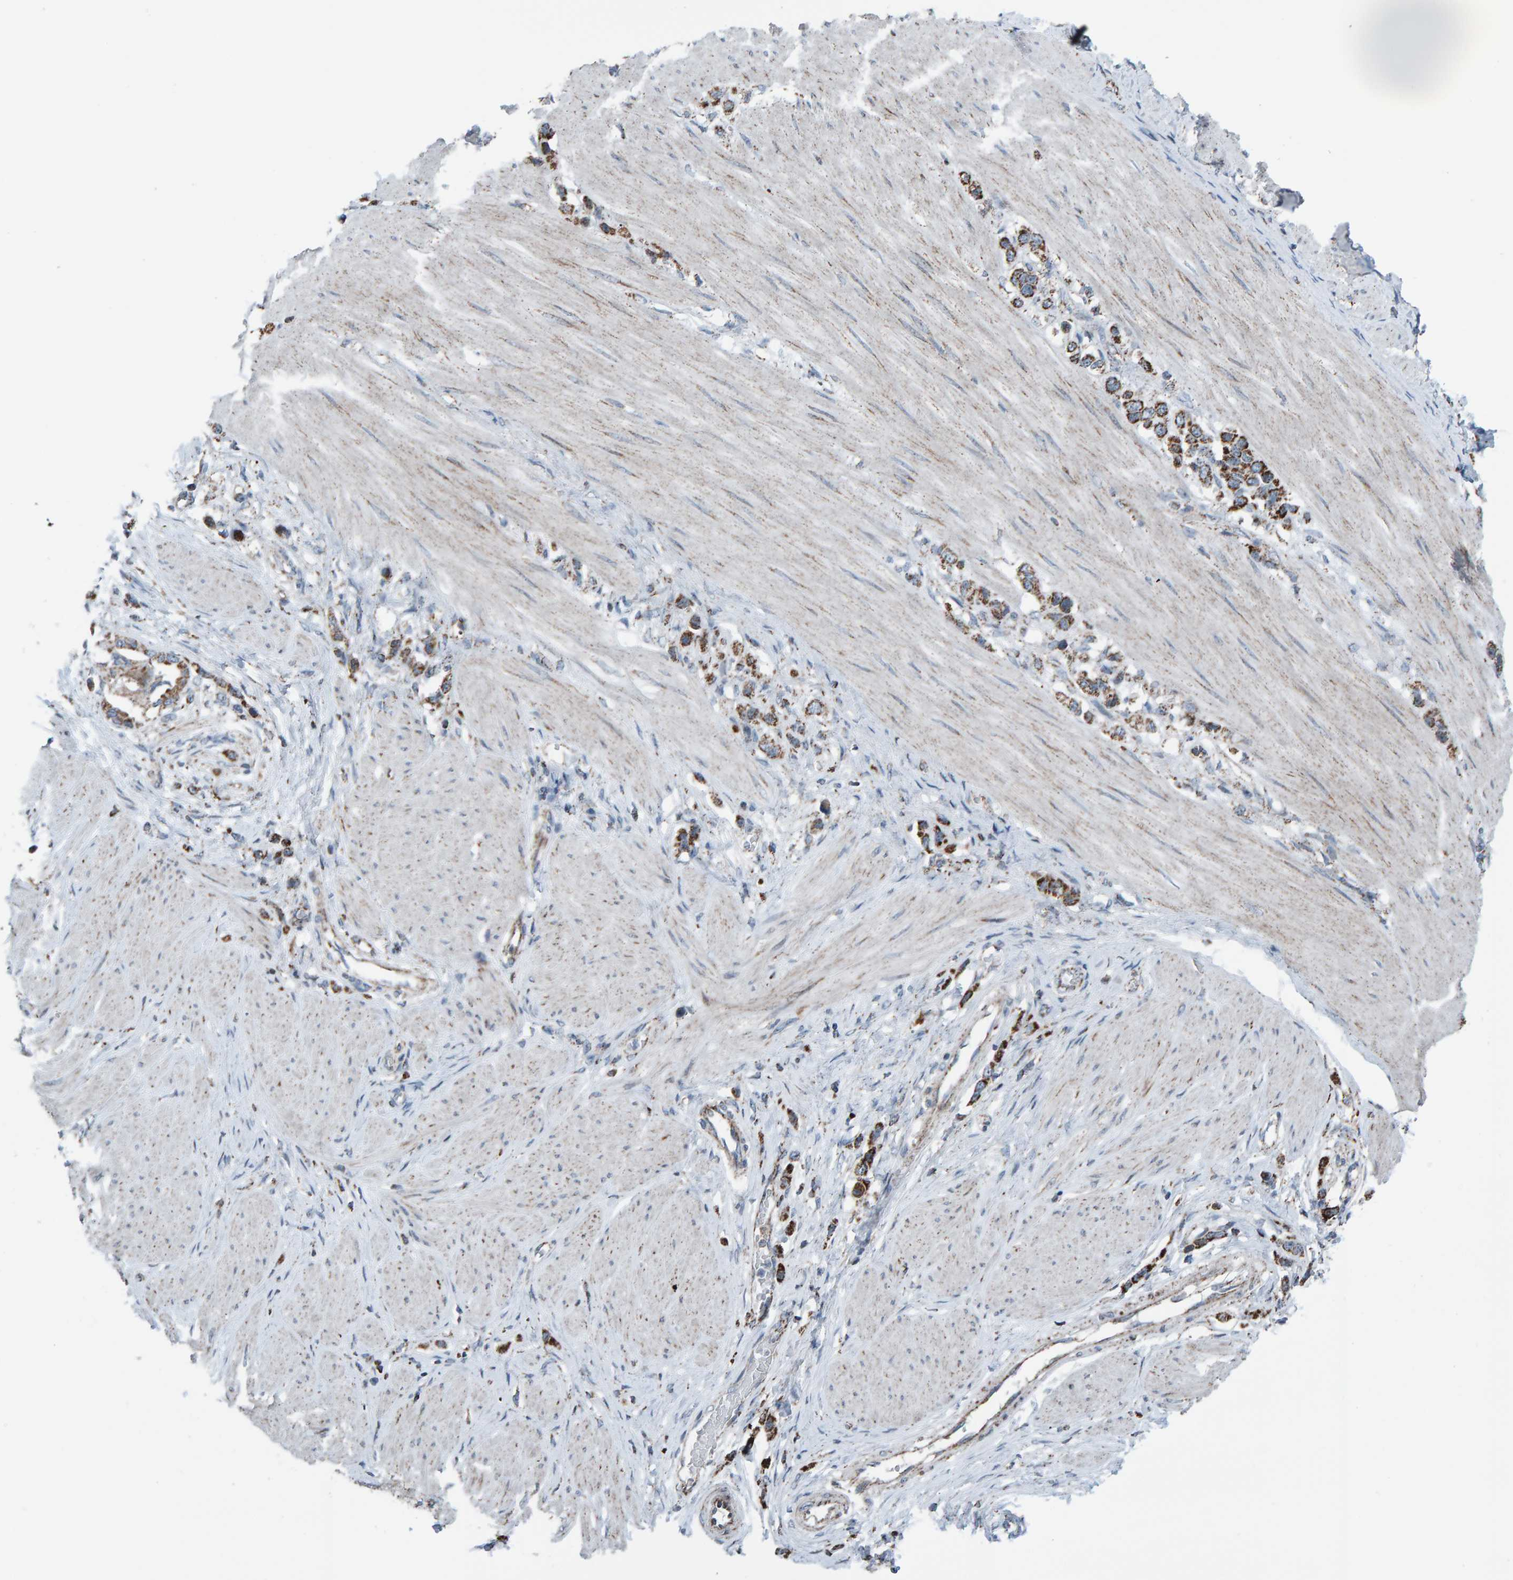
{"staining": {"intensity": "strong", "quantity": ">75%", "location": "cytoplasmic/membranous"}, "tissue": "stomach cancer", "cell_type": "Tumor cells", "image_type": "cancer", "snomed": [{"axis": "morphology", "description": "Adenocarcinoma, NOS"}, {"axis": "topography", "description": "Stomach"}], "caption": "Protein expression analysis of stomach adenocarcinoma reveals strong cytoplasmic/membranous staining in approximately >75% of tumor cells.", "gene": "ZNF48", "patient": {"sex": "female", "age": 65}}